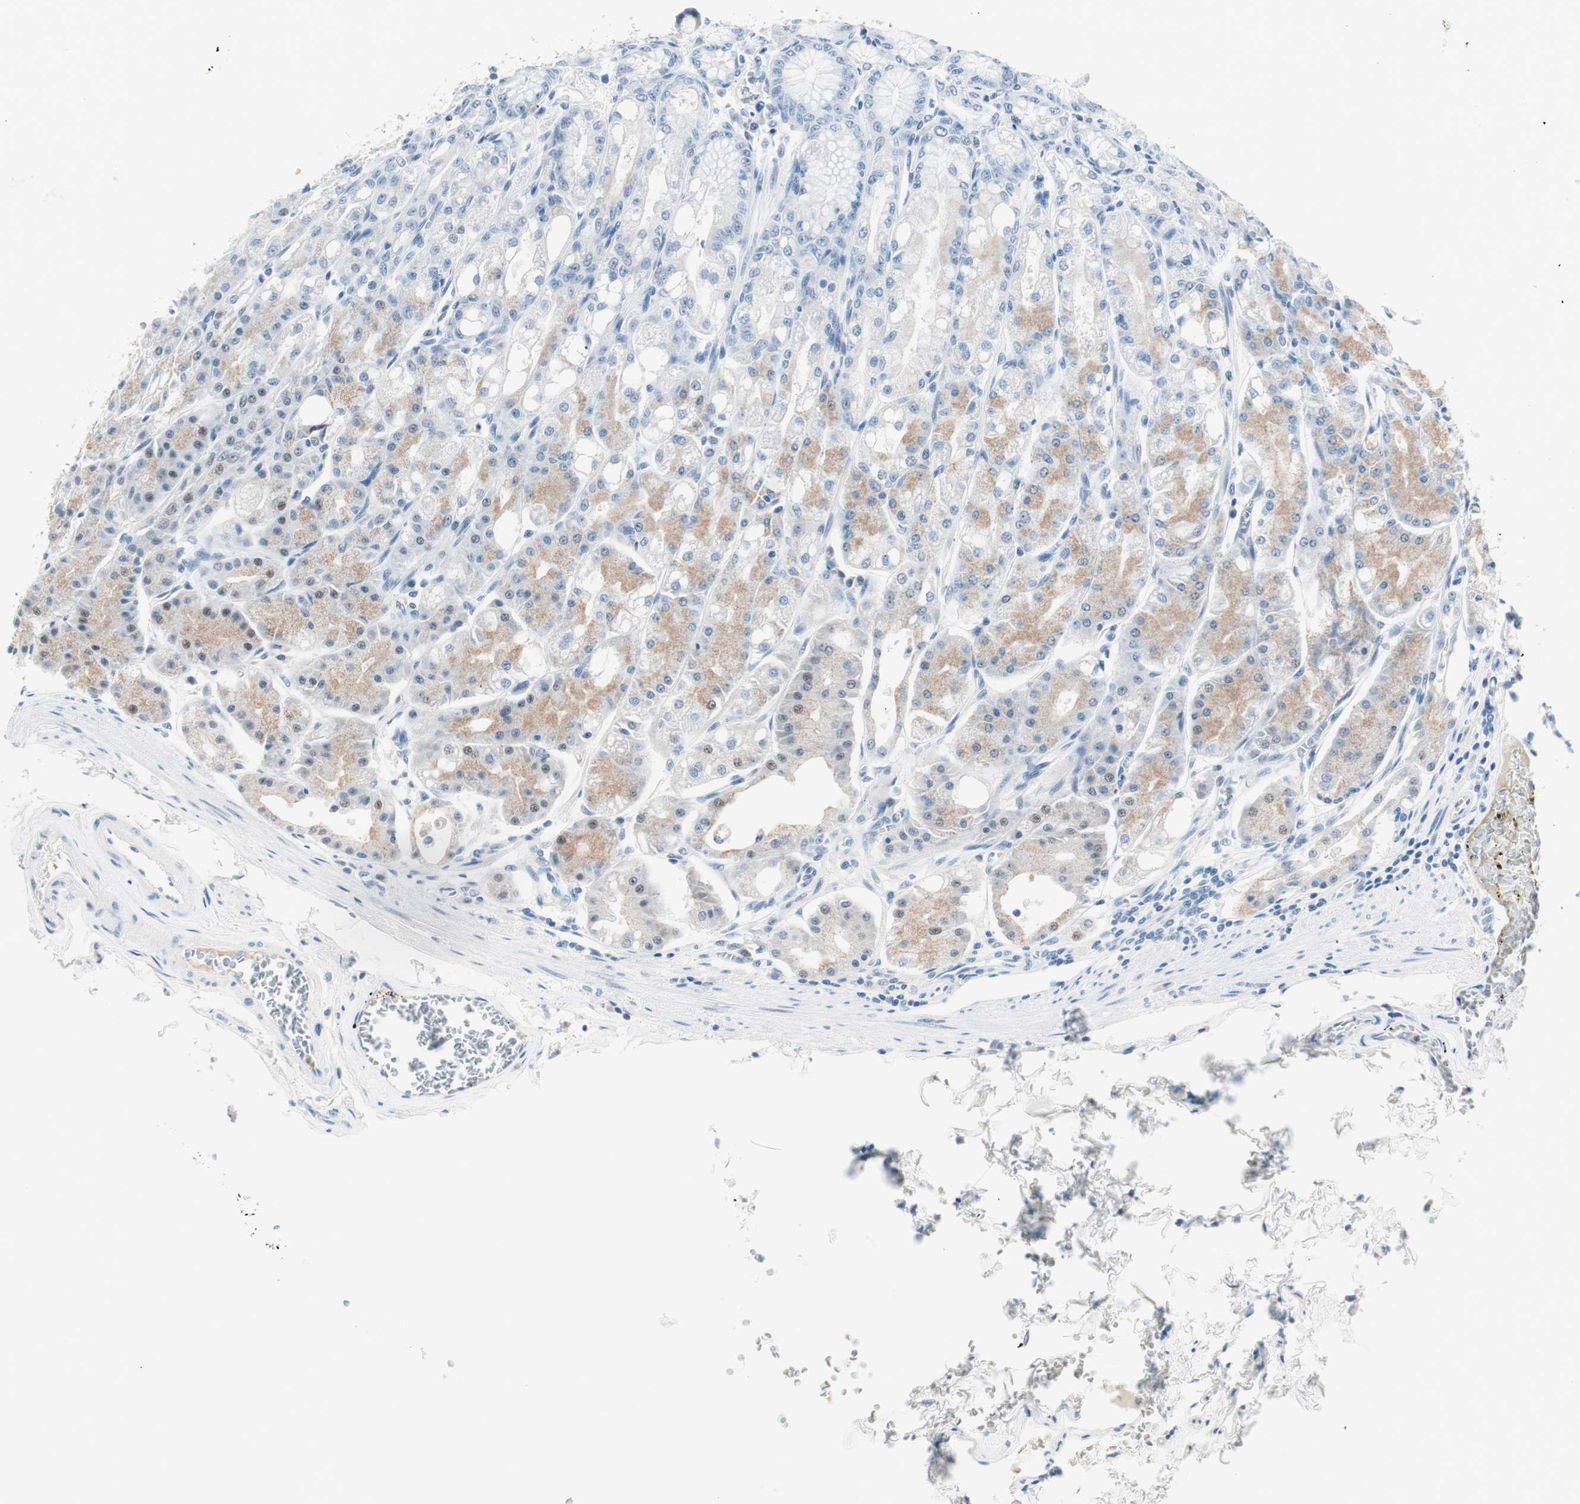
{"staining": {"intensity": "weak", "quantity": "<25%", "location": "cytoplasmic/membranous"}, "tissue": "stomach", "cell_type": "Glandular cells", "image_type": "normal", "snomed": [{"axis": "morphology", "description": "Normal tissue, NOS"}, {"axis": "topography", "description": "Stomach, lower"}], "caption": "This is a photomicrograph of IHC staining of unremarkable stomach, which shows no expression in glandular cells. (Brightfield microscopy of DAB (3,3'-diaminobenzidine) immunohistochemistry at high magnification).", "gene": "HOXB13", "patient": {"sex": "male", "age": 71}}